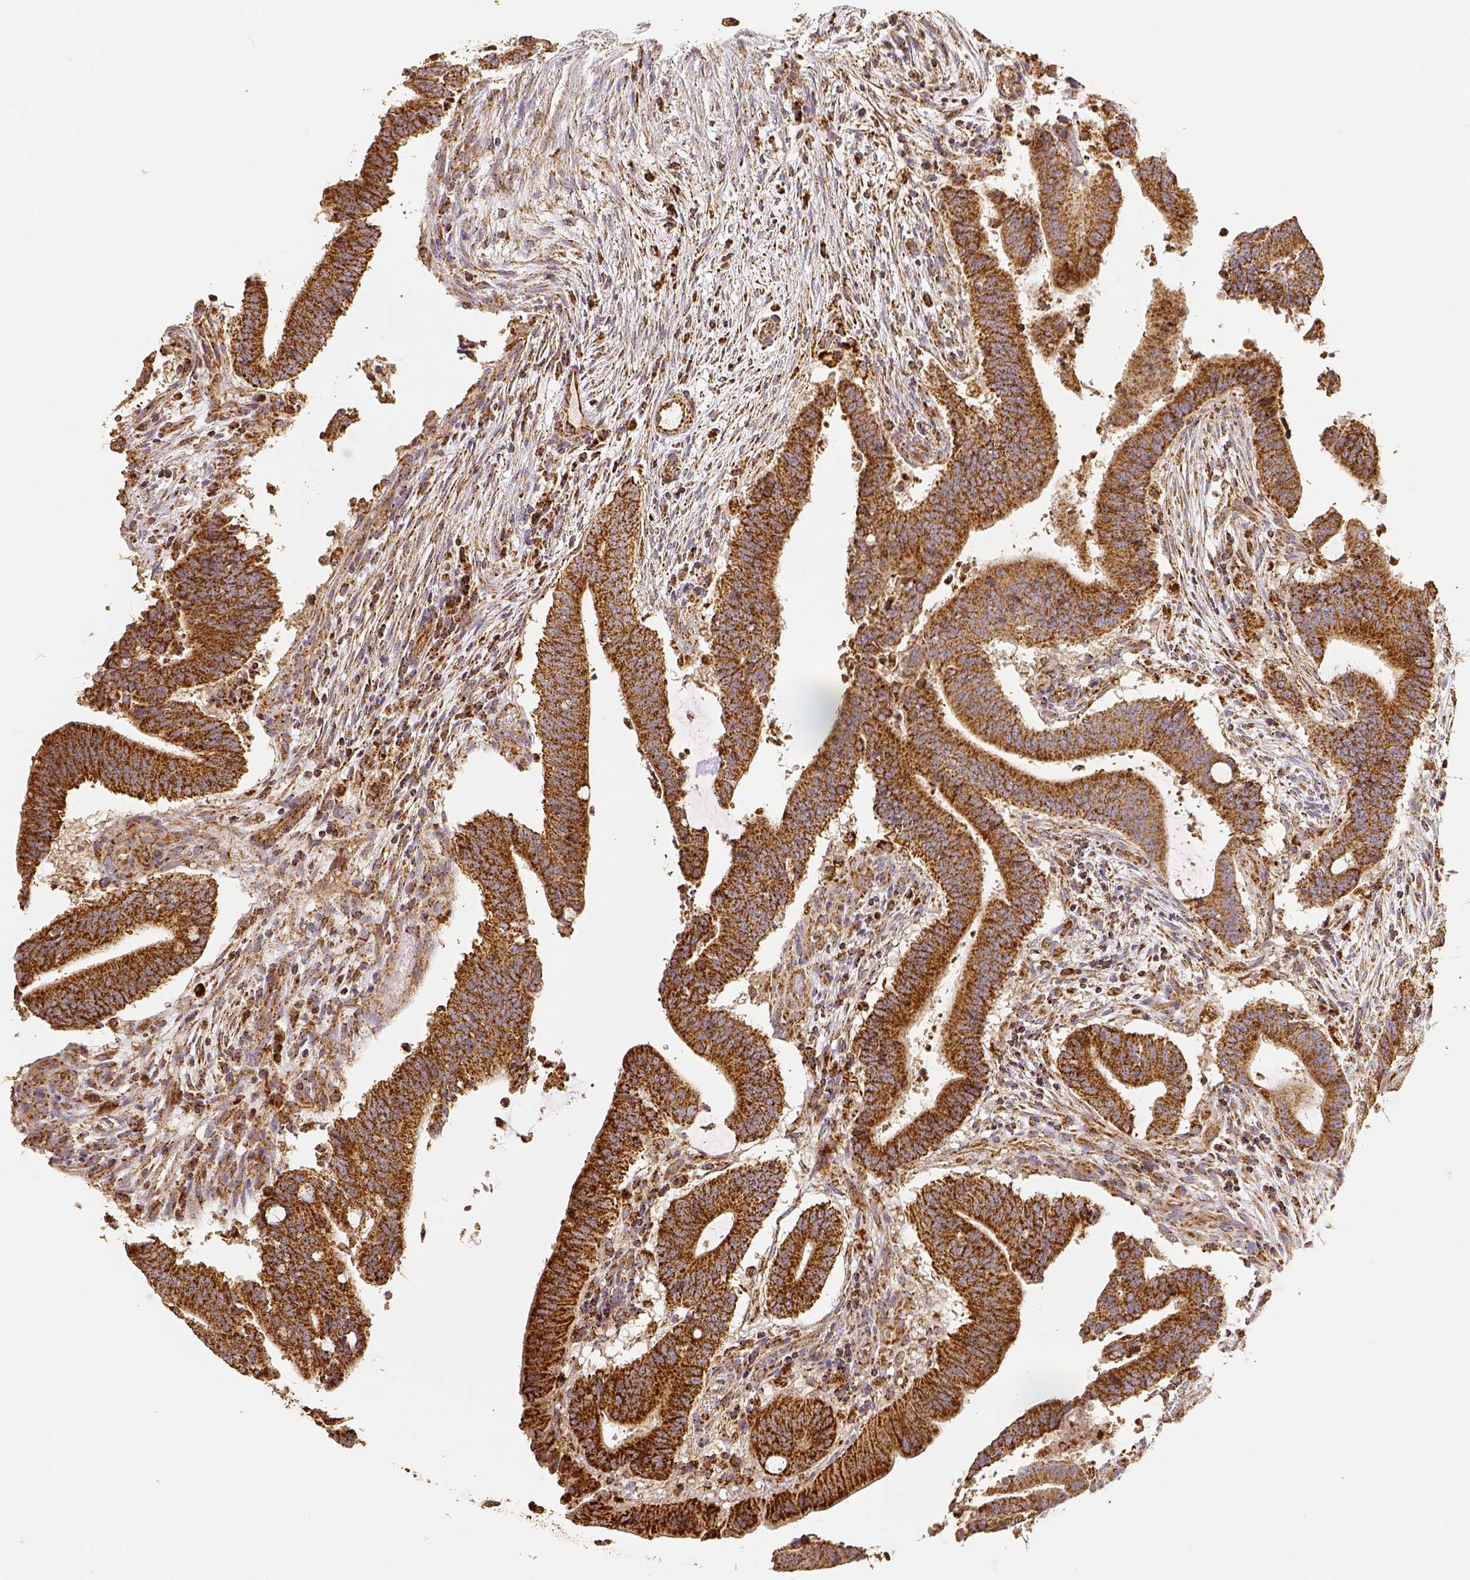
{"staining": {"intensity": "strong", "quantity": ">75%", "location": "cytoplasmic/membranous"}, "tissue": "colorectal cancer", "cell_type": "Tumor cells", "image_type": "cancer", "snomed": [{"axis": "morphology", "description": "Adenocarcinoma, NOS"}, {"axis": "topography", "description": "Colon"}], "caption": "Tumor cells display high levels of strong cytoplasmic/membranous expression in approximately >75% of cells in colorectal adenocarcinoma. The staining was performed using DAB to visualize the protein expression in brown, while the nuclei were stained in blue with hematoxylin (Magnification: 20x).", "gene": "SDHB", "patient": {"sex": "female", "age": 43}}